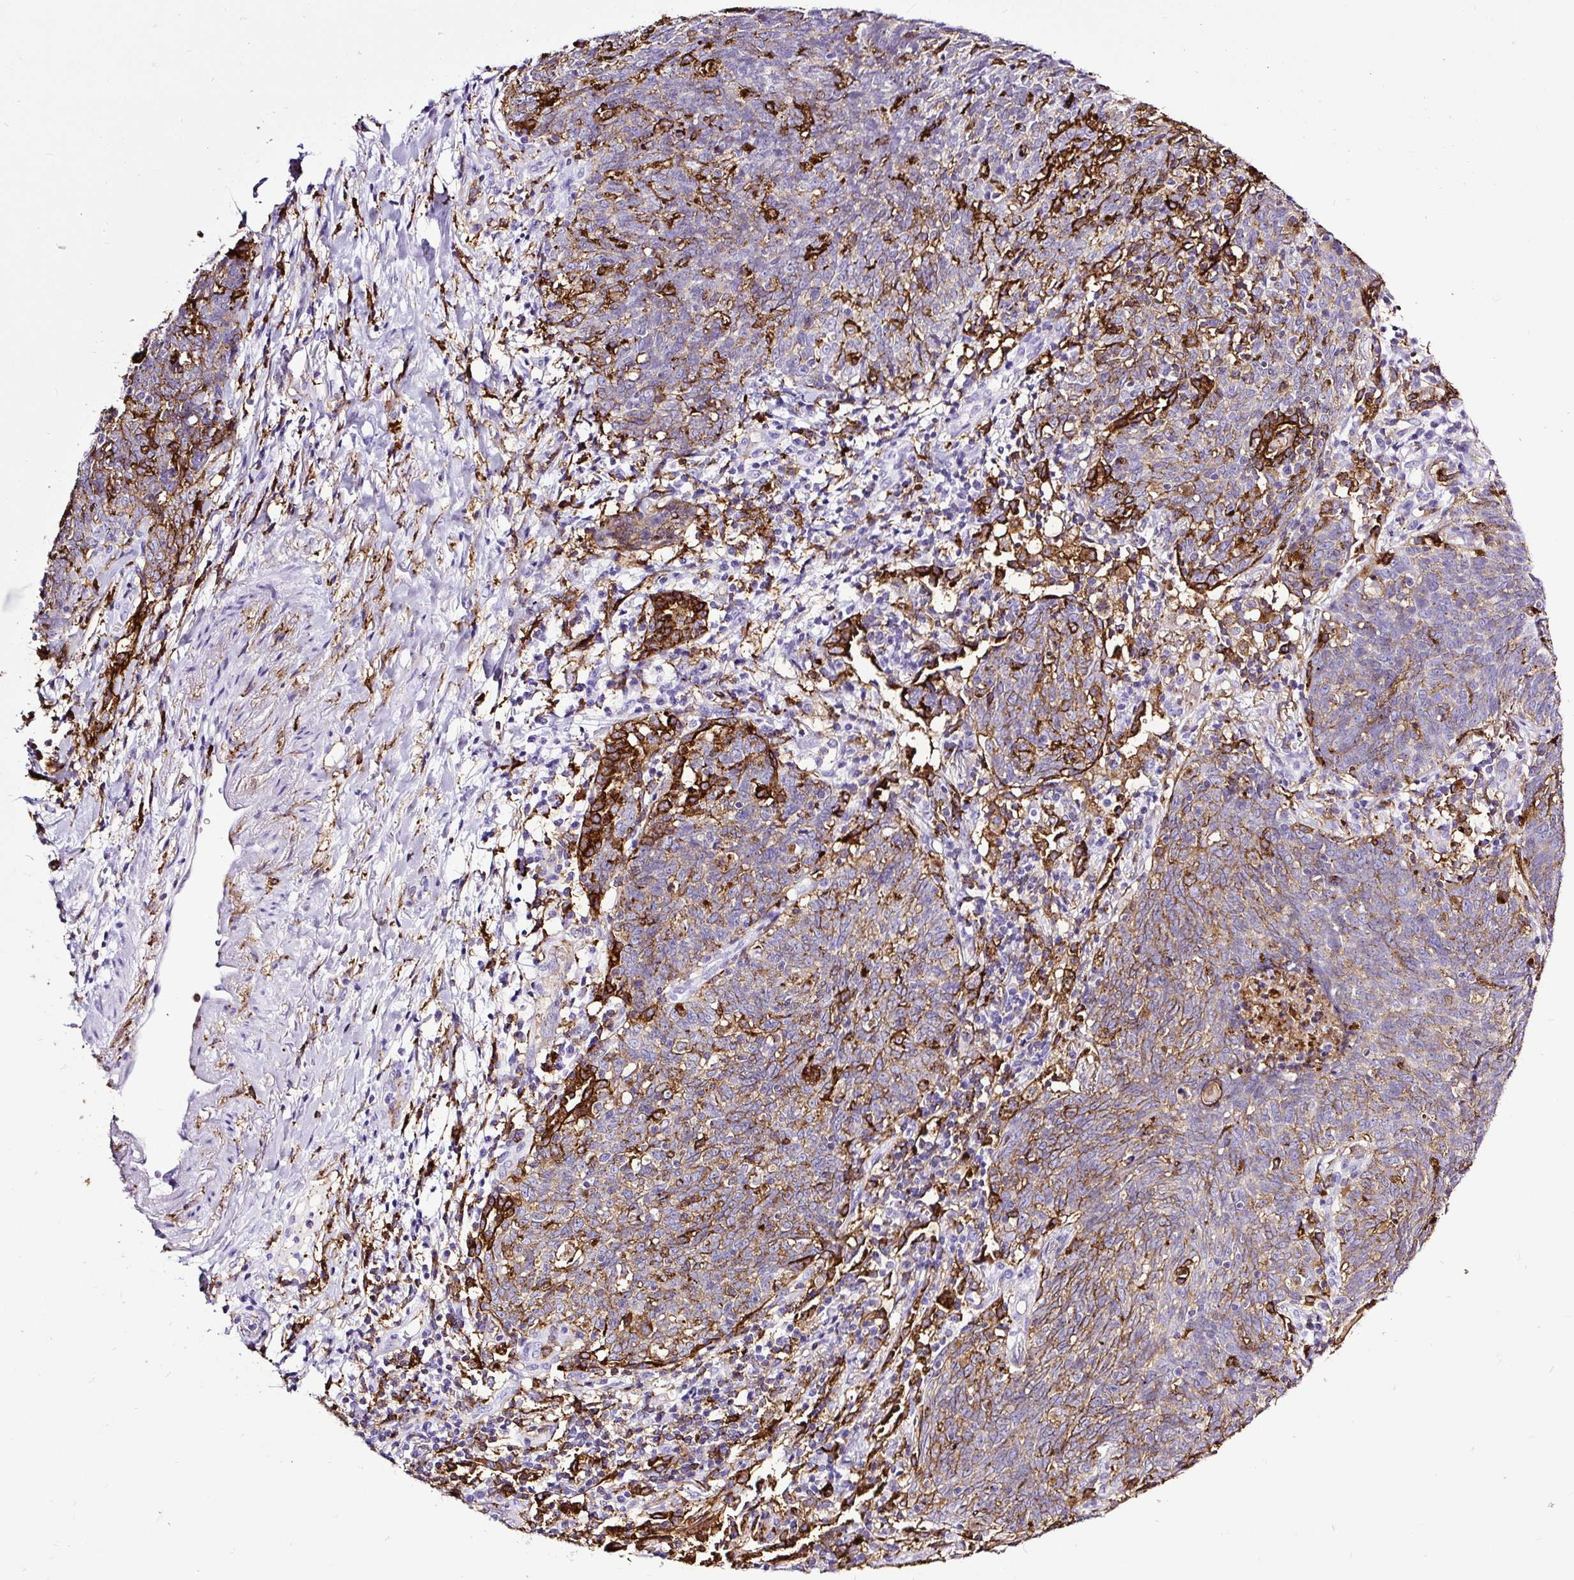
{"staining": {"intensity": "moderate", "quantity": "<25%", "location": "cytoplasmic/membranous"}, "tissue": "lung cancer", "cell_type": "Tumor cells", "image_type": "cancer", "snomed": [{"axis": "morphology", "description": "Squamous cell carcinoma, NOS"}, {"axis": "topography", "description": "Lung"}], "caption": "Lung cancer stained for a protein demonstrates moderate cytoplasmic/membranous positivity in tumor cells.", "gene": "HLA-DRA", "patient": {"sex": "female", "age": 72}}